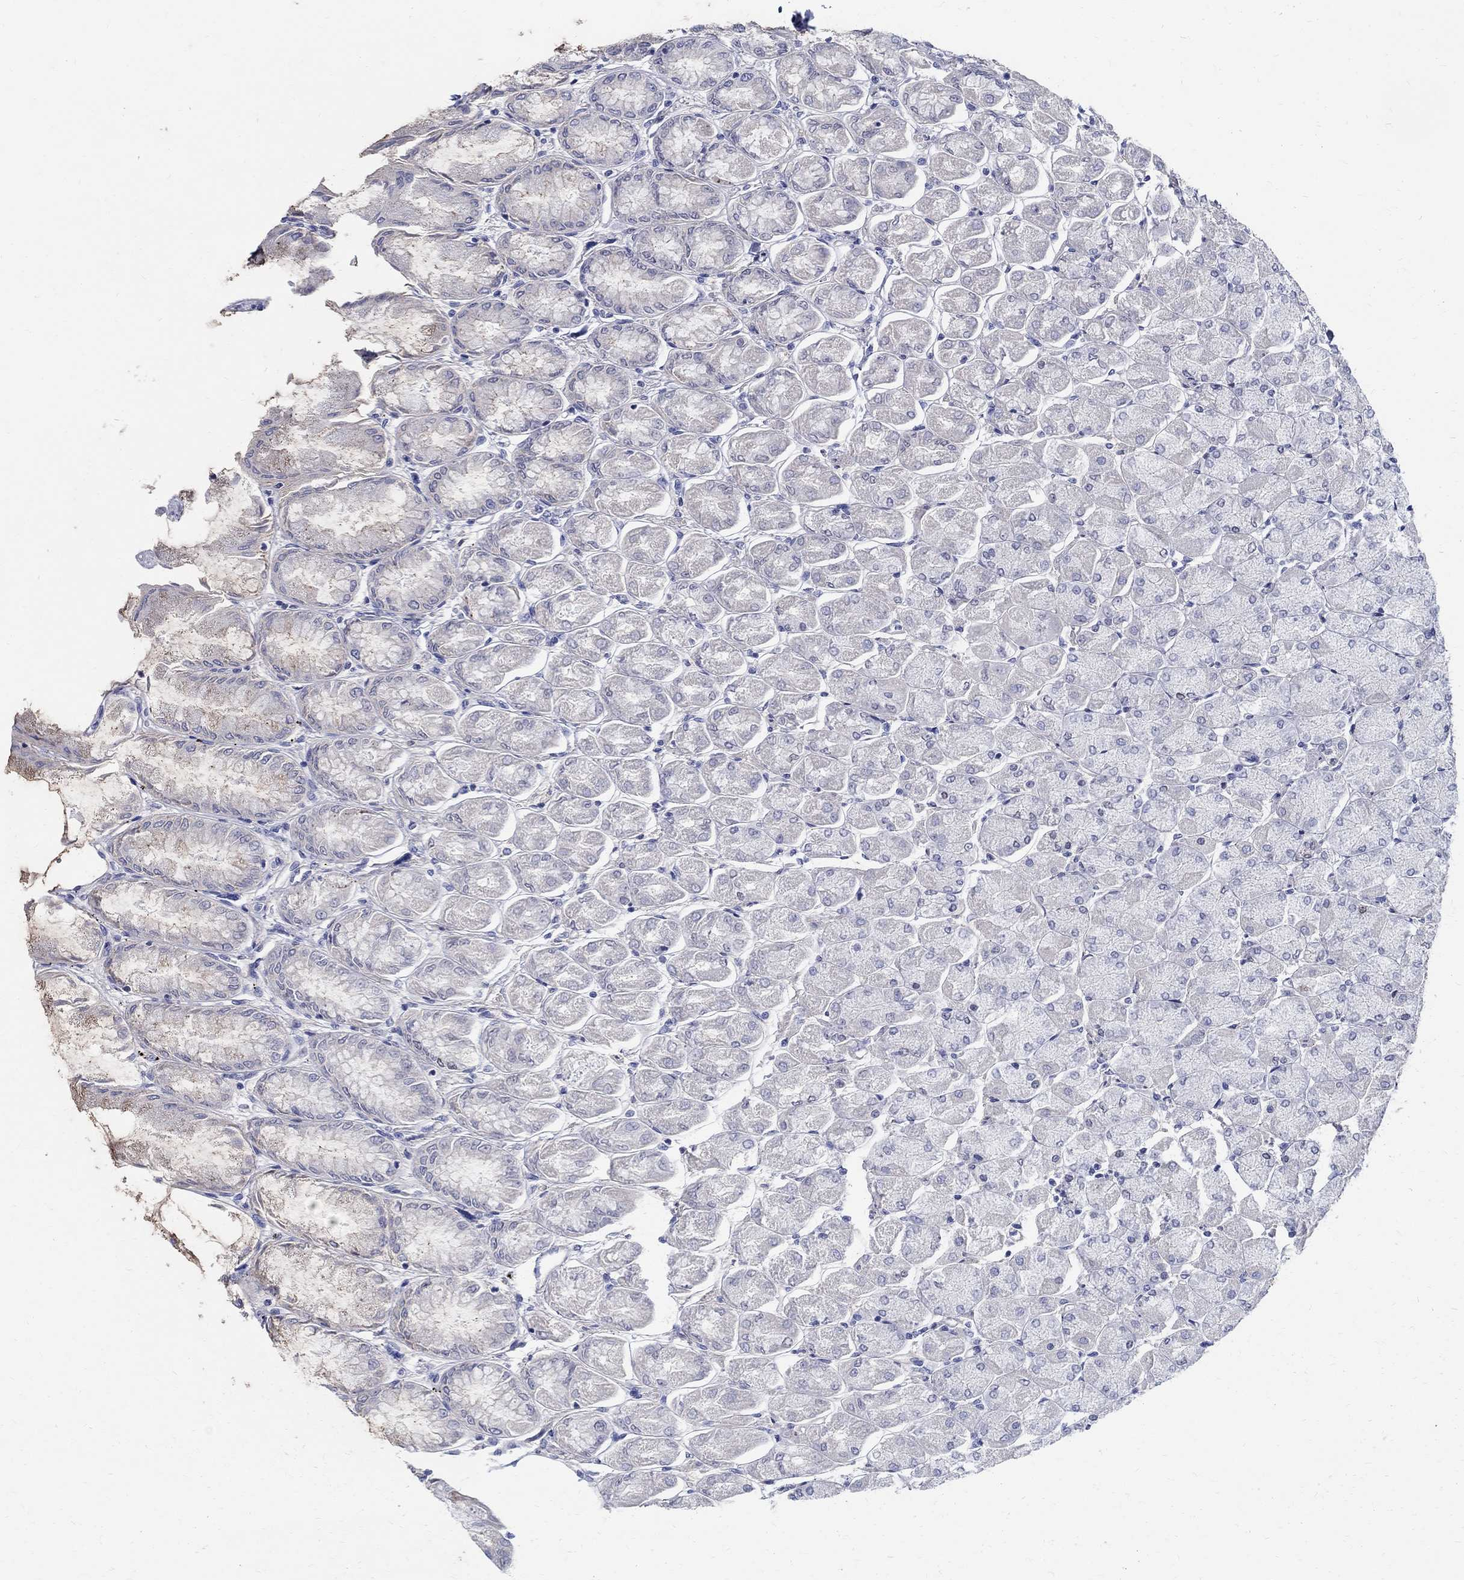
{"staining": {"intensity": "moderate", "quantity": "<25%", "location": "nuclear"}, "tissue": "stomach", "cell_type": "Glandular cells", "image_type": "normal", "snomed": [{"axis": "morphology", "description": "Normal tissue, NOS"}, {"axis": "topography", "description": "Stomach, upper"}], "caption": "Stomach stained with DAB (3,3'-diaminobenzidine) IHC shows low levels of moderate nuclear staining in about <25% of glandular cells. (DAB (3,3'-diaminobenzidine) IHC with brightfield microscopy, high magnification).", "gene": "SOX2", "patient": {"sex": "male", "age": 60}}